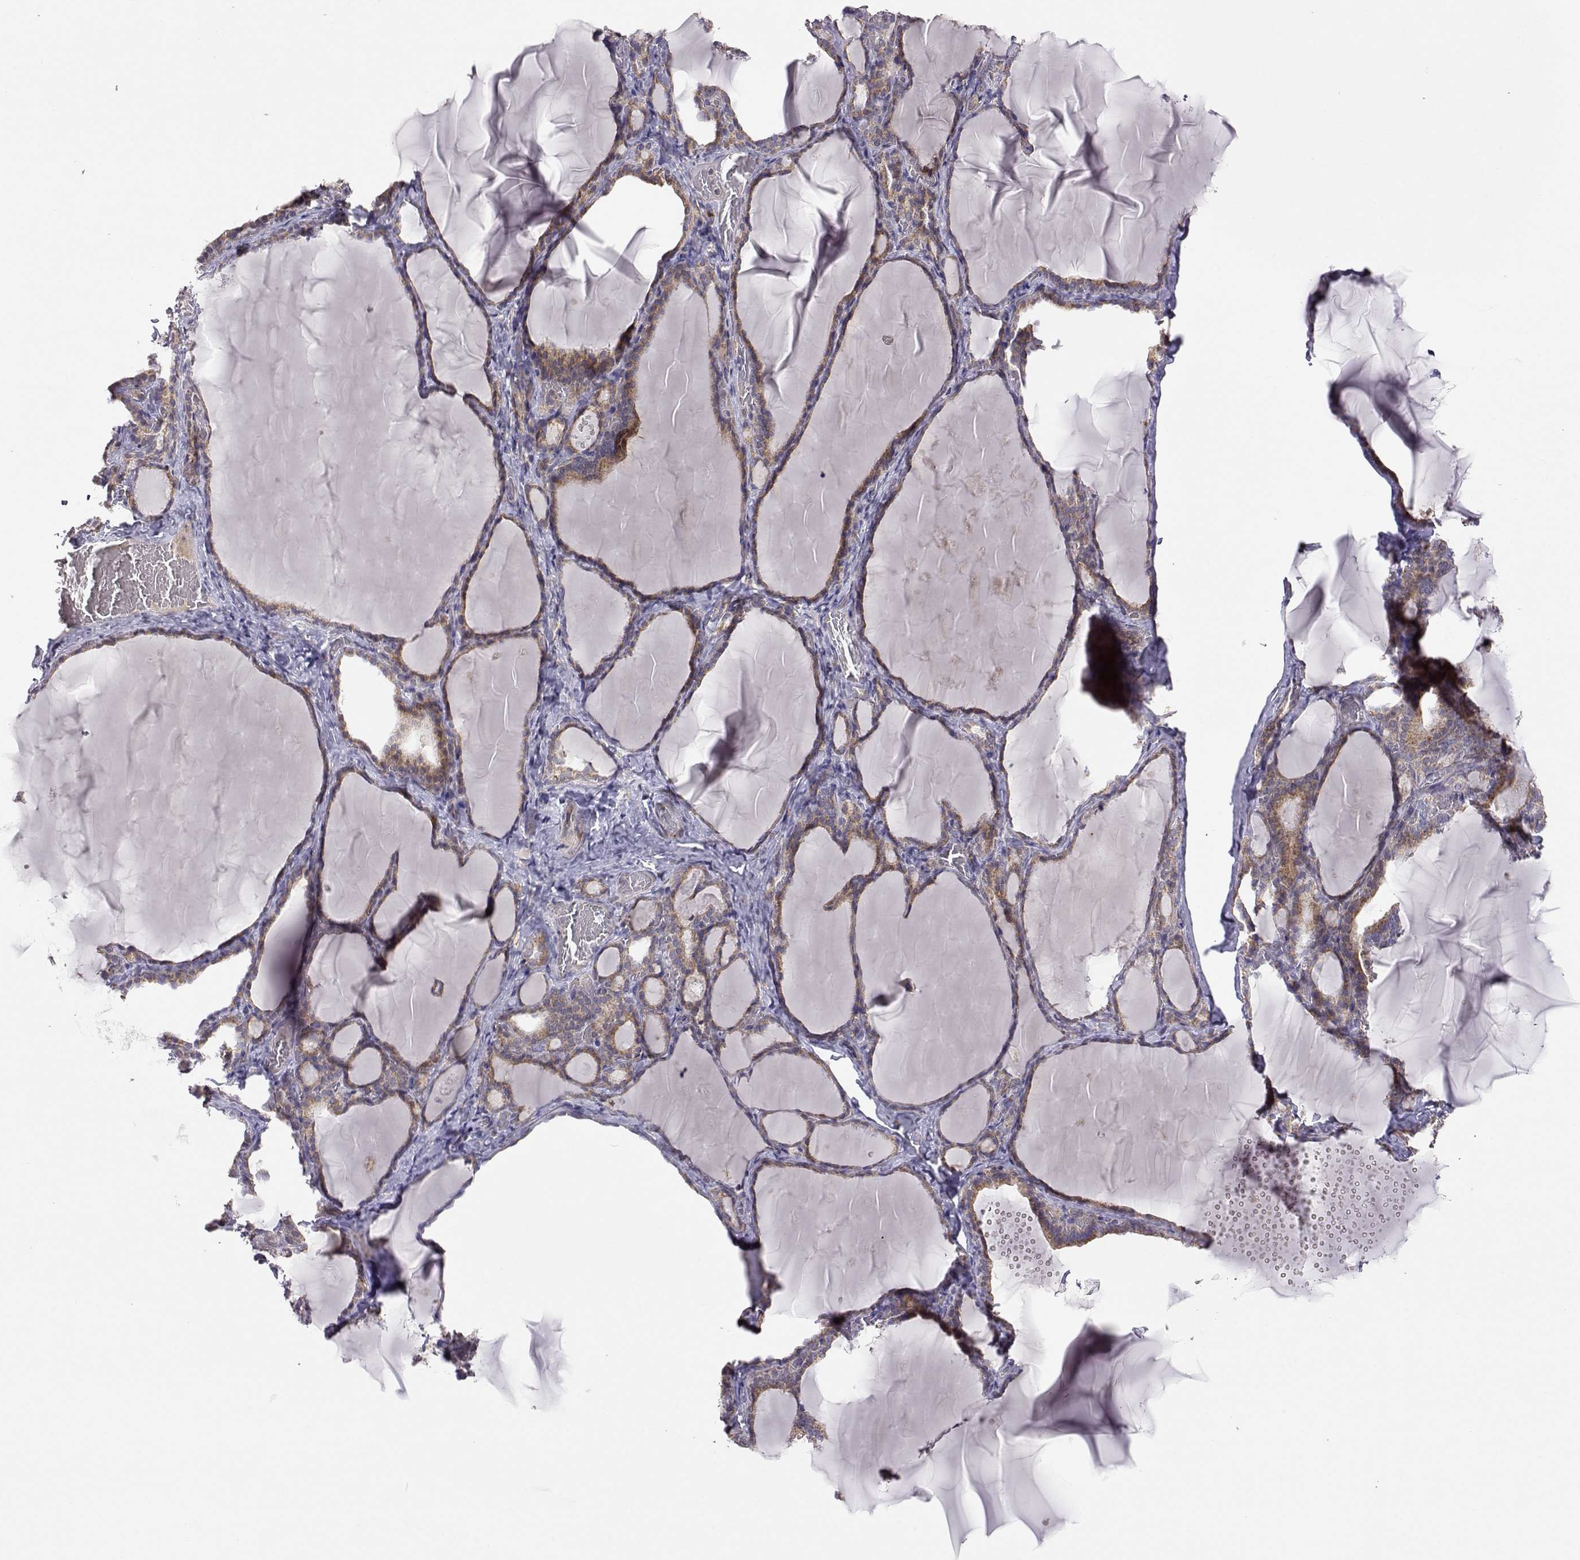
{"staining": {"intensity": "weak", "quantity": ">75%", "location": "cytoplasmic/membranous"}, "tissue": "thyroid gland", "cell_type": "Glandular cells", "image_type": "normal", "snomed": [{"axis": "morphology", "description": "Normal tissue, NOS"}, {"axis": "morphology", "description": "Hyperplasia, NOS"}, {"axis": "topography", "description": "Thyroid gland"}], "caption": "A high-resolution photomicrograph shows immunohistochemistry staining of normal thyroid gland, which exhibits weak cytoplasmic/membranous positivity in about >75% of glandular cells.", "gene": "EXOG", "patient": {"sex": "female", "age": 27}}